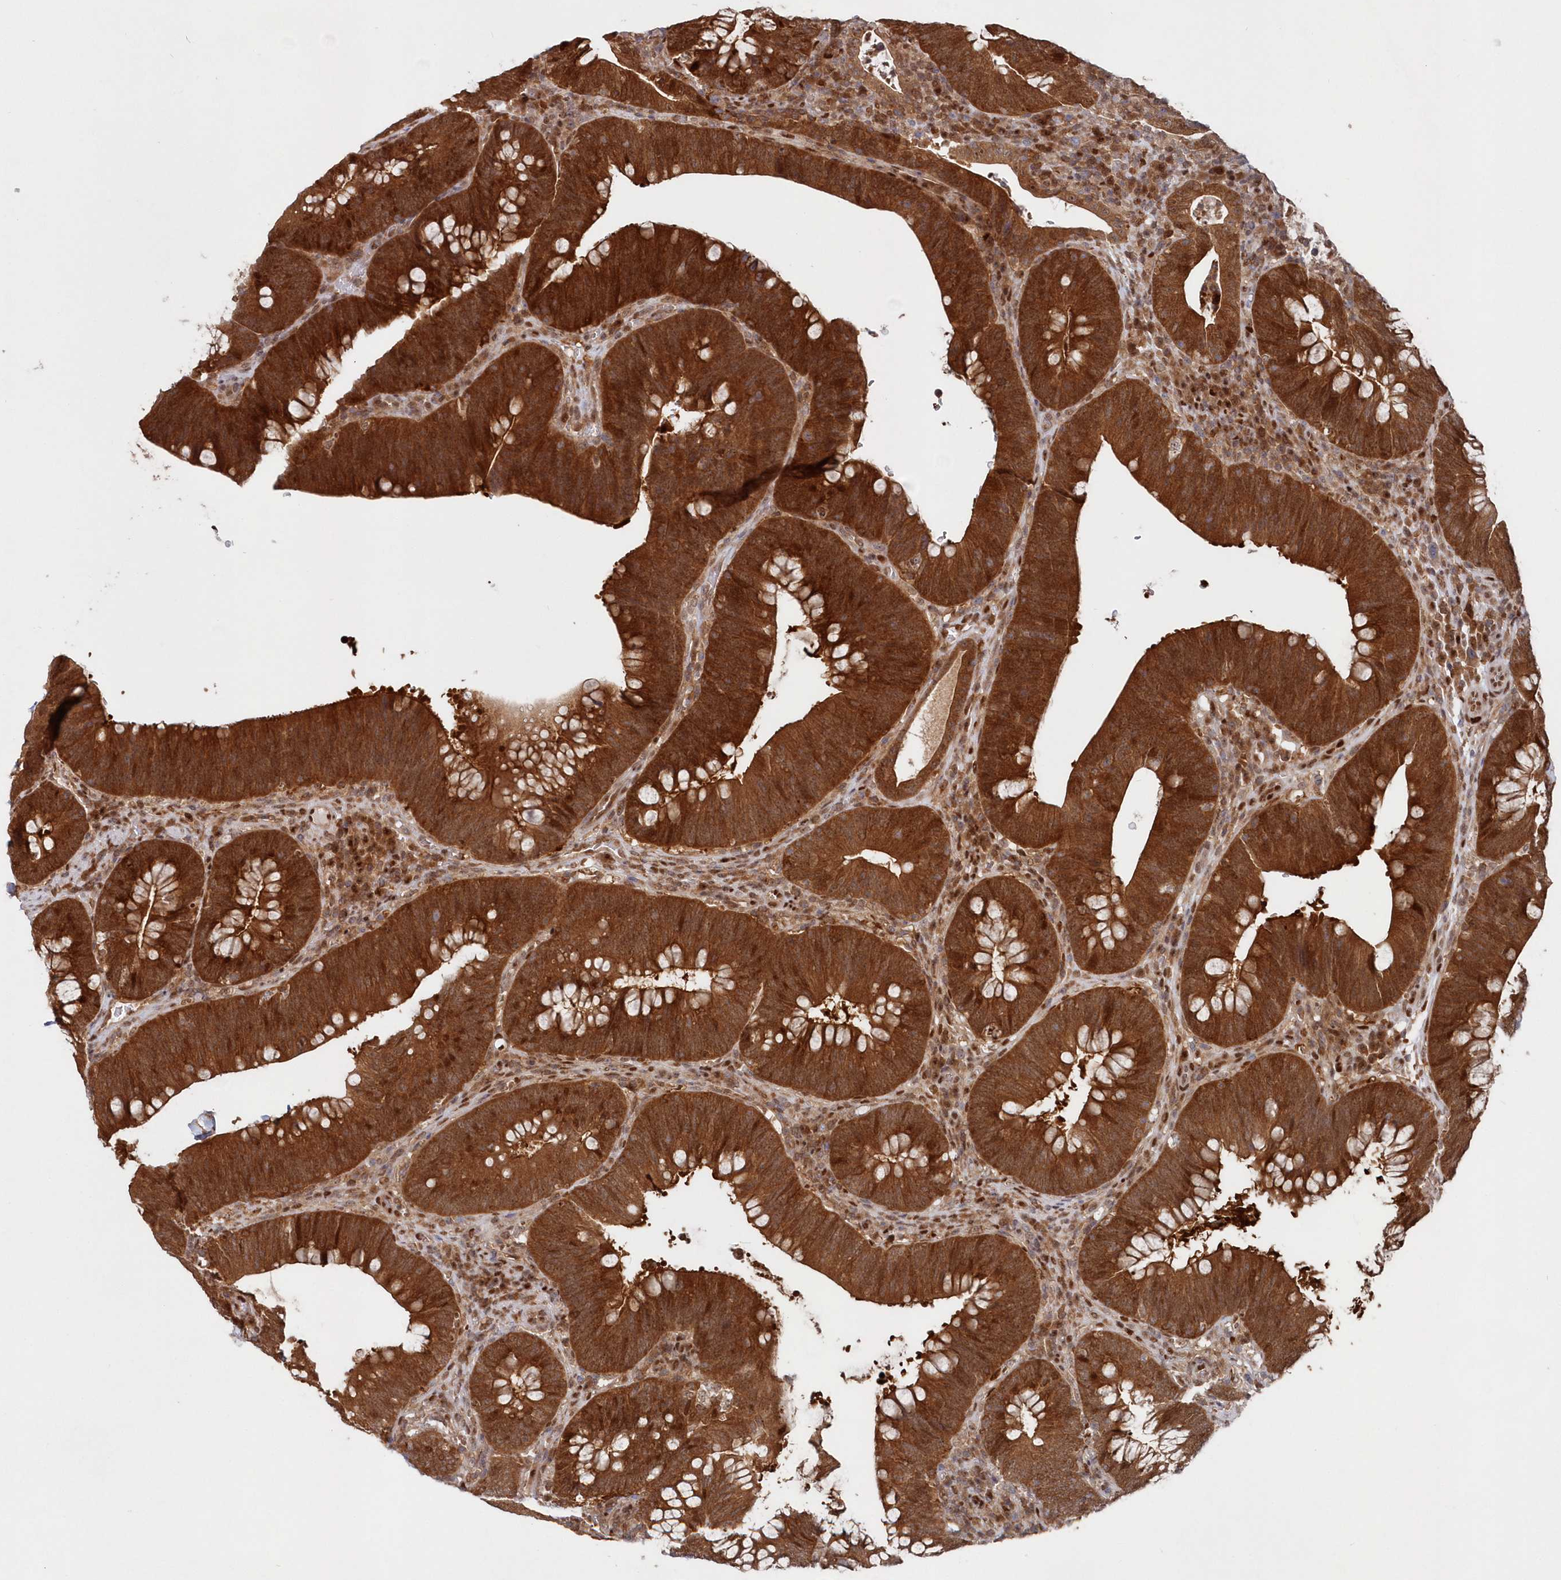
{"staining": {"intensity": "strong", "quantity": ">75%", "location": "cytoplasmic/membranous,nuclear"}, "tissue": "colorectal cancer", "cell_type": "Tumor cells", "image_type": "cancer", "snomed": [{"axis": "morphology", "description": "Normal tissue, NOS"}, {"axis": "topography", "description": "Colon"}], "caption": "This photomicrograph exhibits immunohistochemistry (IHC) staining of human colorectal cancer, with high strong cytoplasmic/membranous and nuclear staining in about >75% of tumor cells.", "gene": "ABHD14B", "patient": {"sex": "female", "age": 82}}